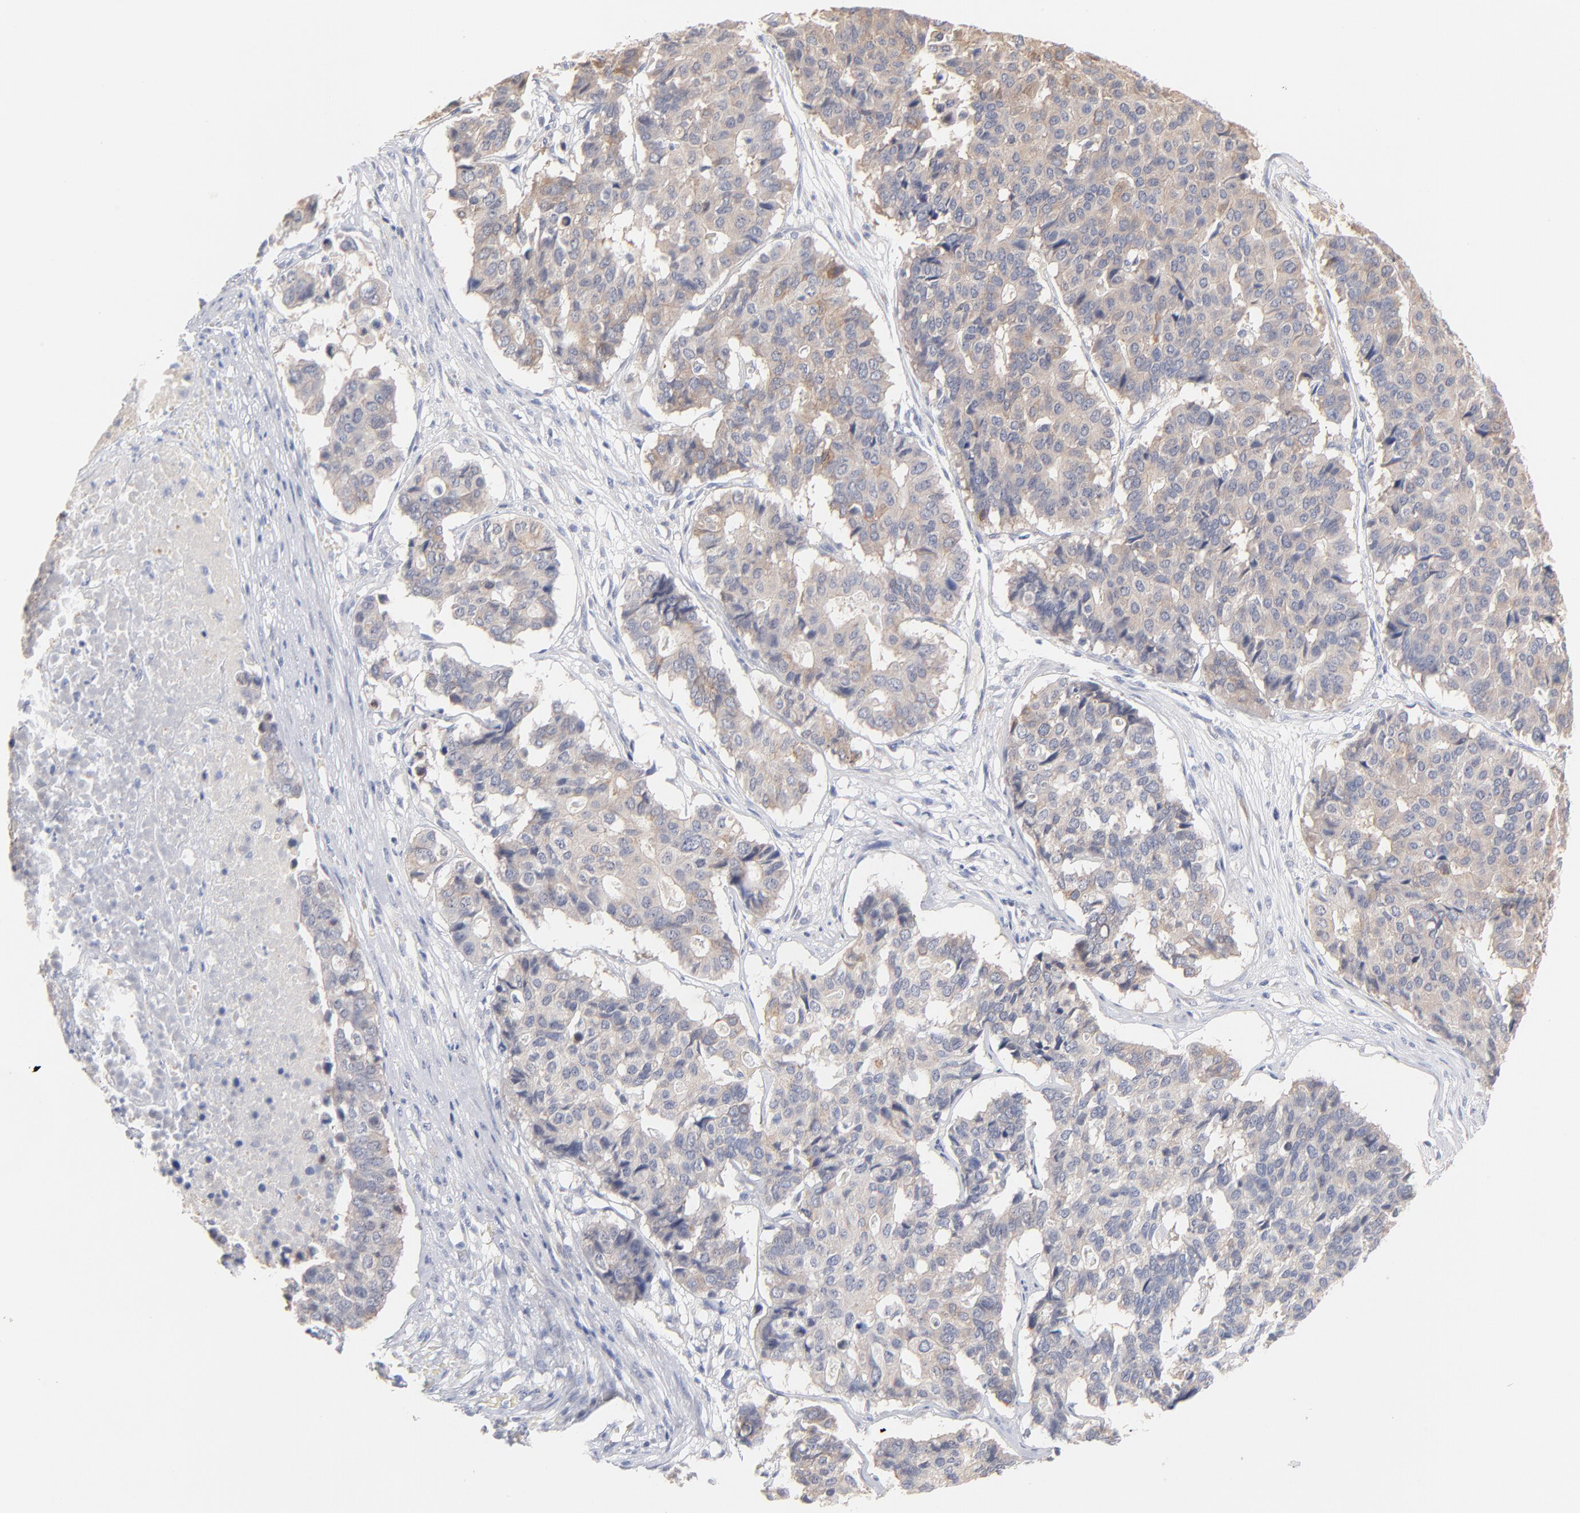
{"staining": {"intensity": "weak", "quantity": ">75%", "location": "cytoplasmic/membranous"}, "tissue": "pancreatic cancer", "cell_type": "Tumor cells", "image_type": "cancer", "snomed": [{"axis": "morphology", "description": "Adenocarcinoma, NOS"}, {"axis": "topography", "description": "Pancreas"}], "caption": "A brown stain shows weak cytoplasmic/membranous expression of a protein in pancreatic cancer tumor cells. (IHC, brightfield microscopy, high magnification).", "gene": "MID1", "patient": {"sex": "male", "age": 50}}